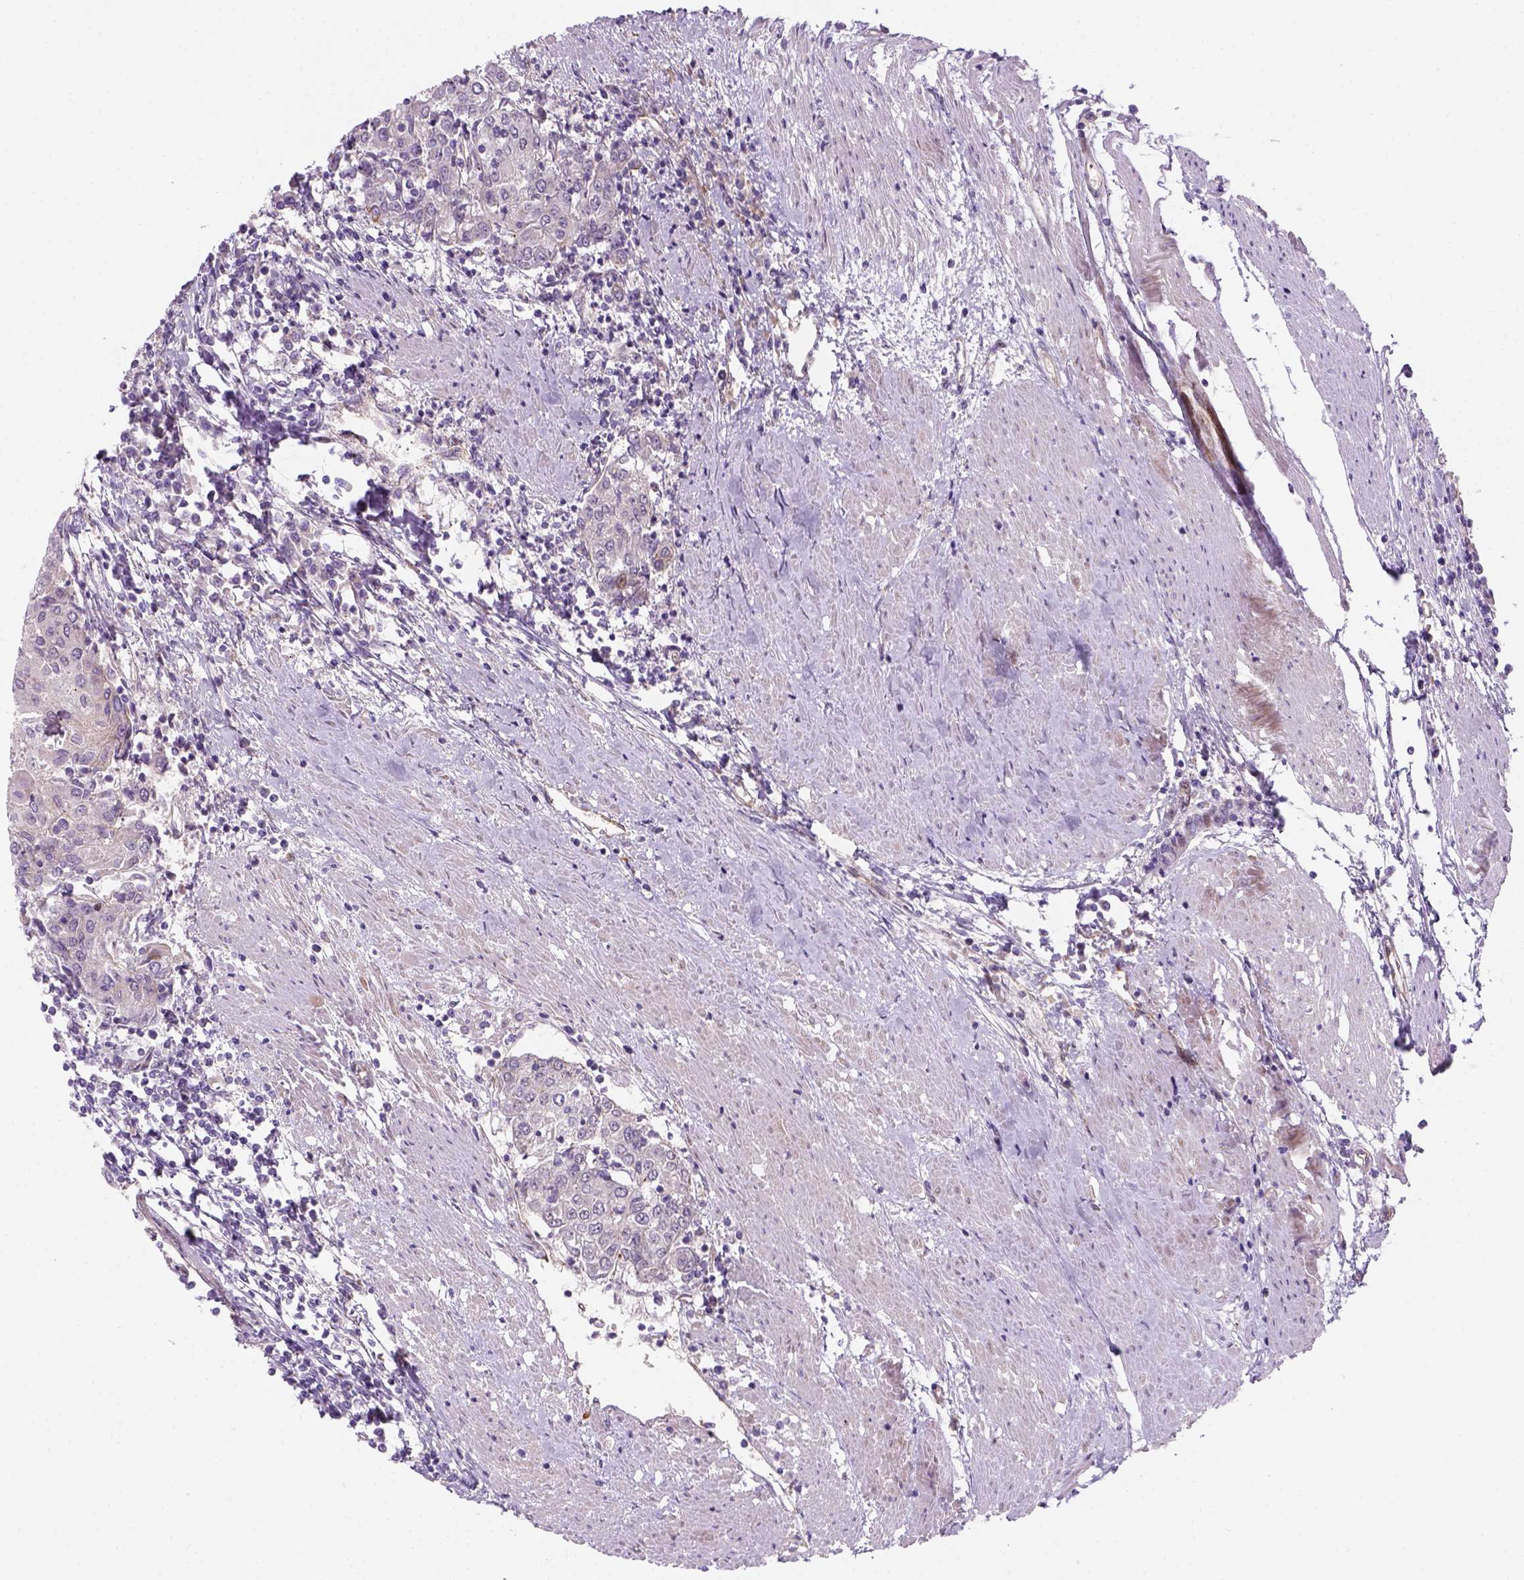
{"staining": {"intensity": "negative", "quantity": "none", "location": "none"}, "tissue": "urothelial cancer", "cell_type": "Tumor cells", "image_type": "cancer", "snomed": [{"axis": "morphology", "description": "Urothelial carcinoma, High grade"}, {"axis": "topography", "description": "Urinary bladder"}], "caption": "This is a image of immunohistochemistry staining of urothelial cancer, which shows no staining in tumor cells.", "gene": "VSTM5", "patient": {"sex": "female", "age": 85}}